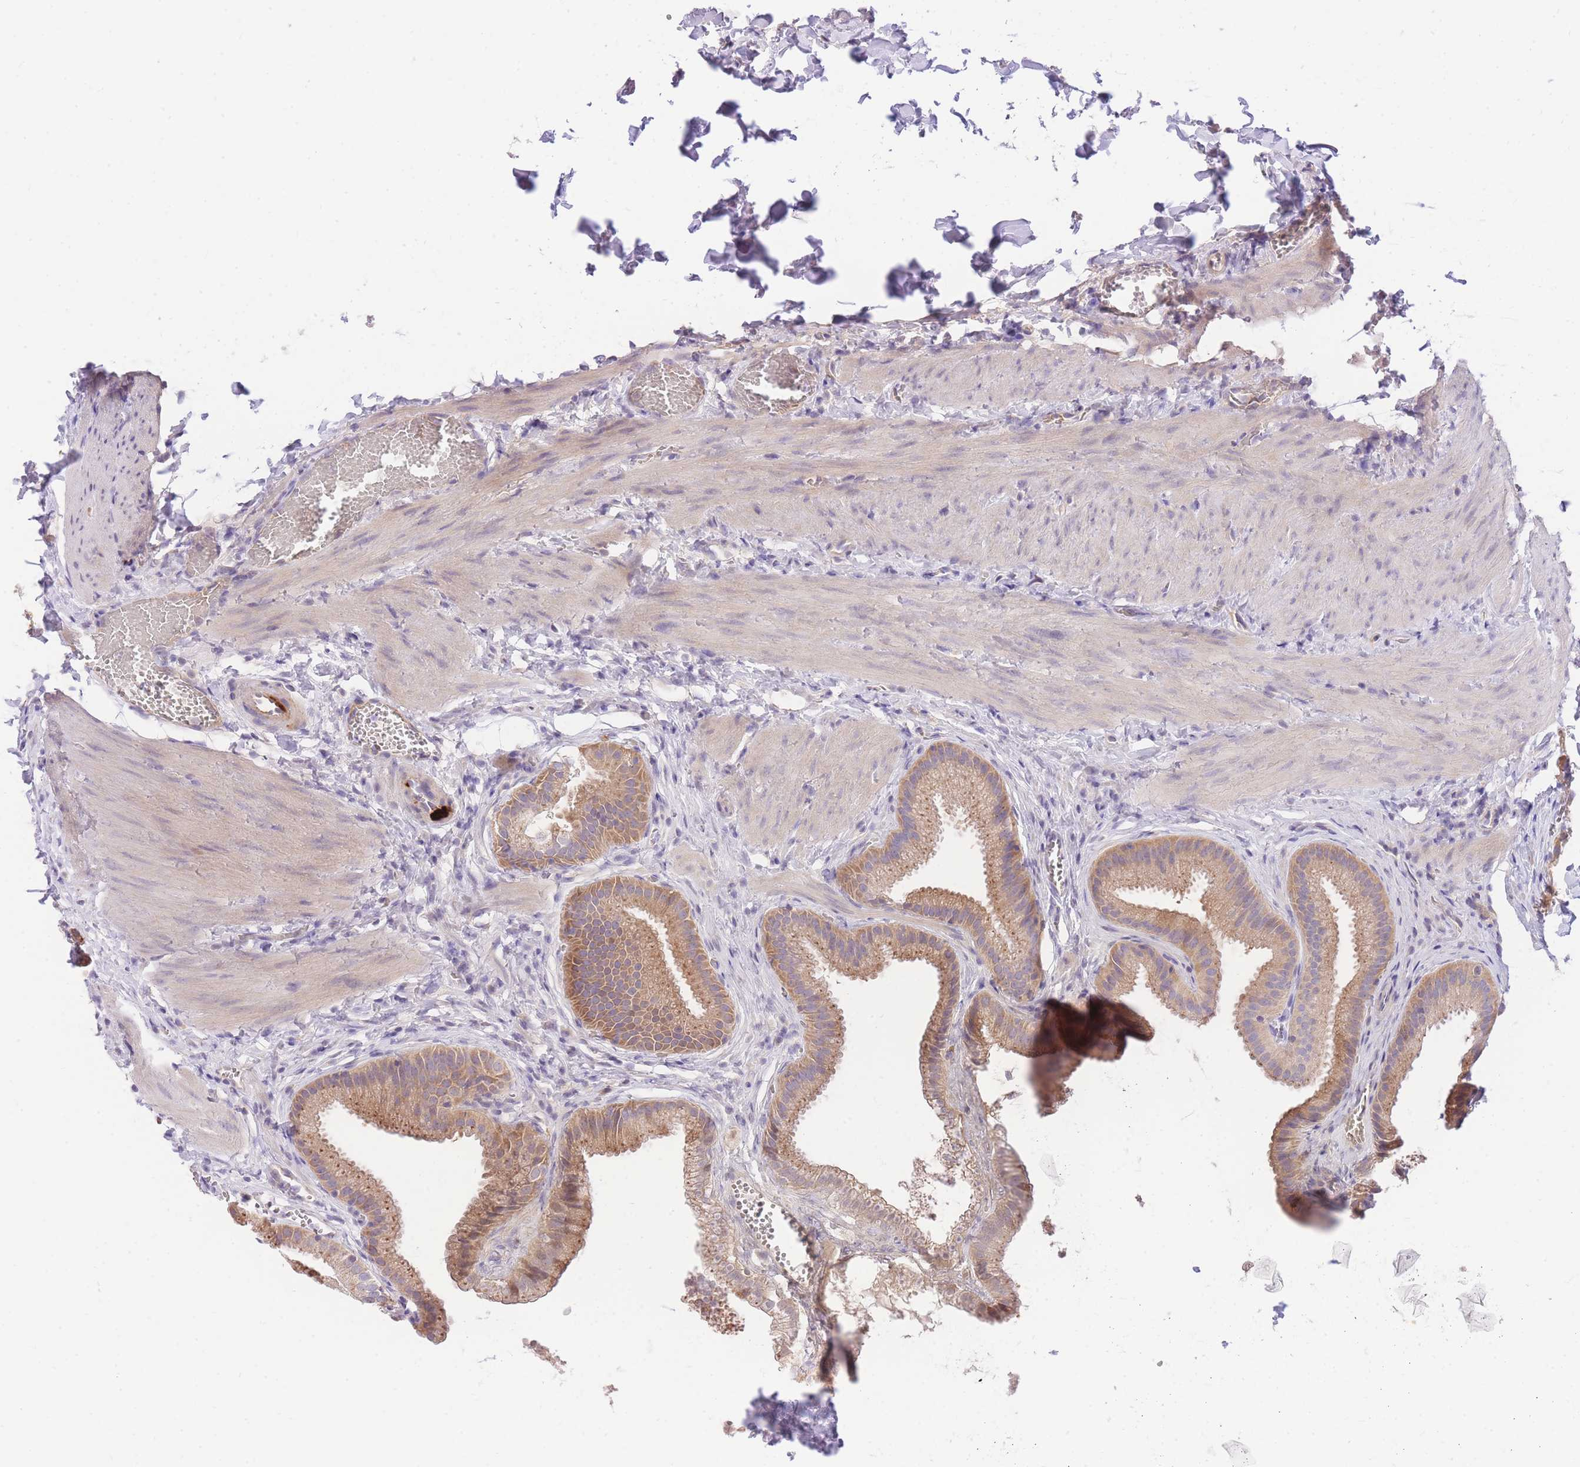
{"staining": {"intensity": "moderate", "quantity": ">75%", "location": "cytoplasmic/membranous"}, "tissue": "gallbladder", "cell_type": "Glandular cells", "image_type": "normal", "snomed": [{"axis": "morphology", "description": "Normal tissue, NOS"}, {"axis": "topography", "description": "Gallbladder"}], "caption": "DAB immunohistochemical staining of normal human gallbladder demonstrates moderate cytoplasmic/membranous protein staining in approximately >75% of glandular cells. (IHC, brightfield microscopy, high magnification).", "gene": "LIPH", "patient": {"sex": "male", "age": 38}}